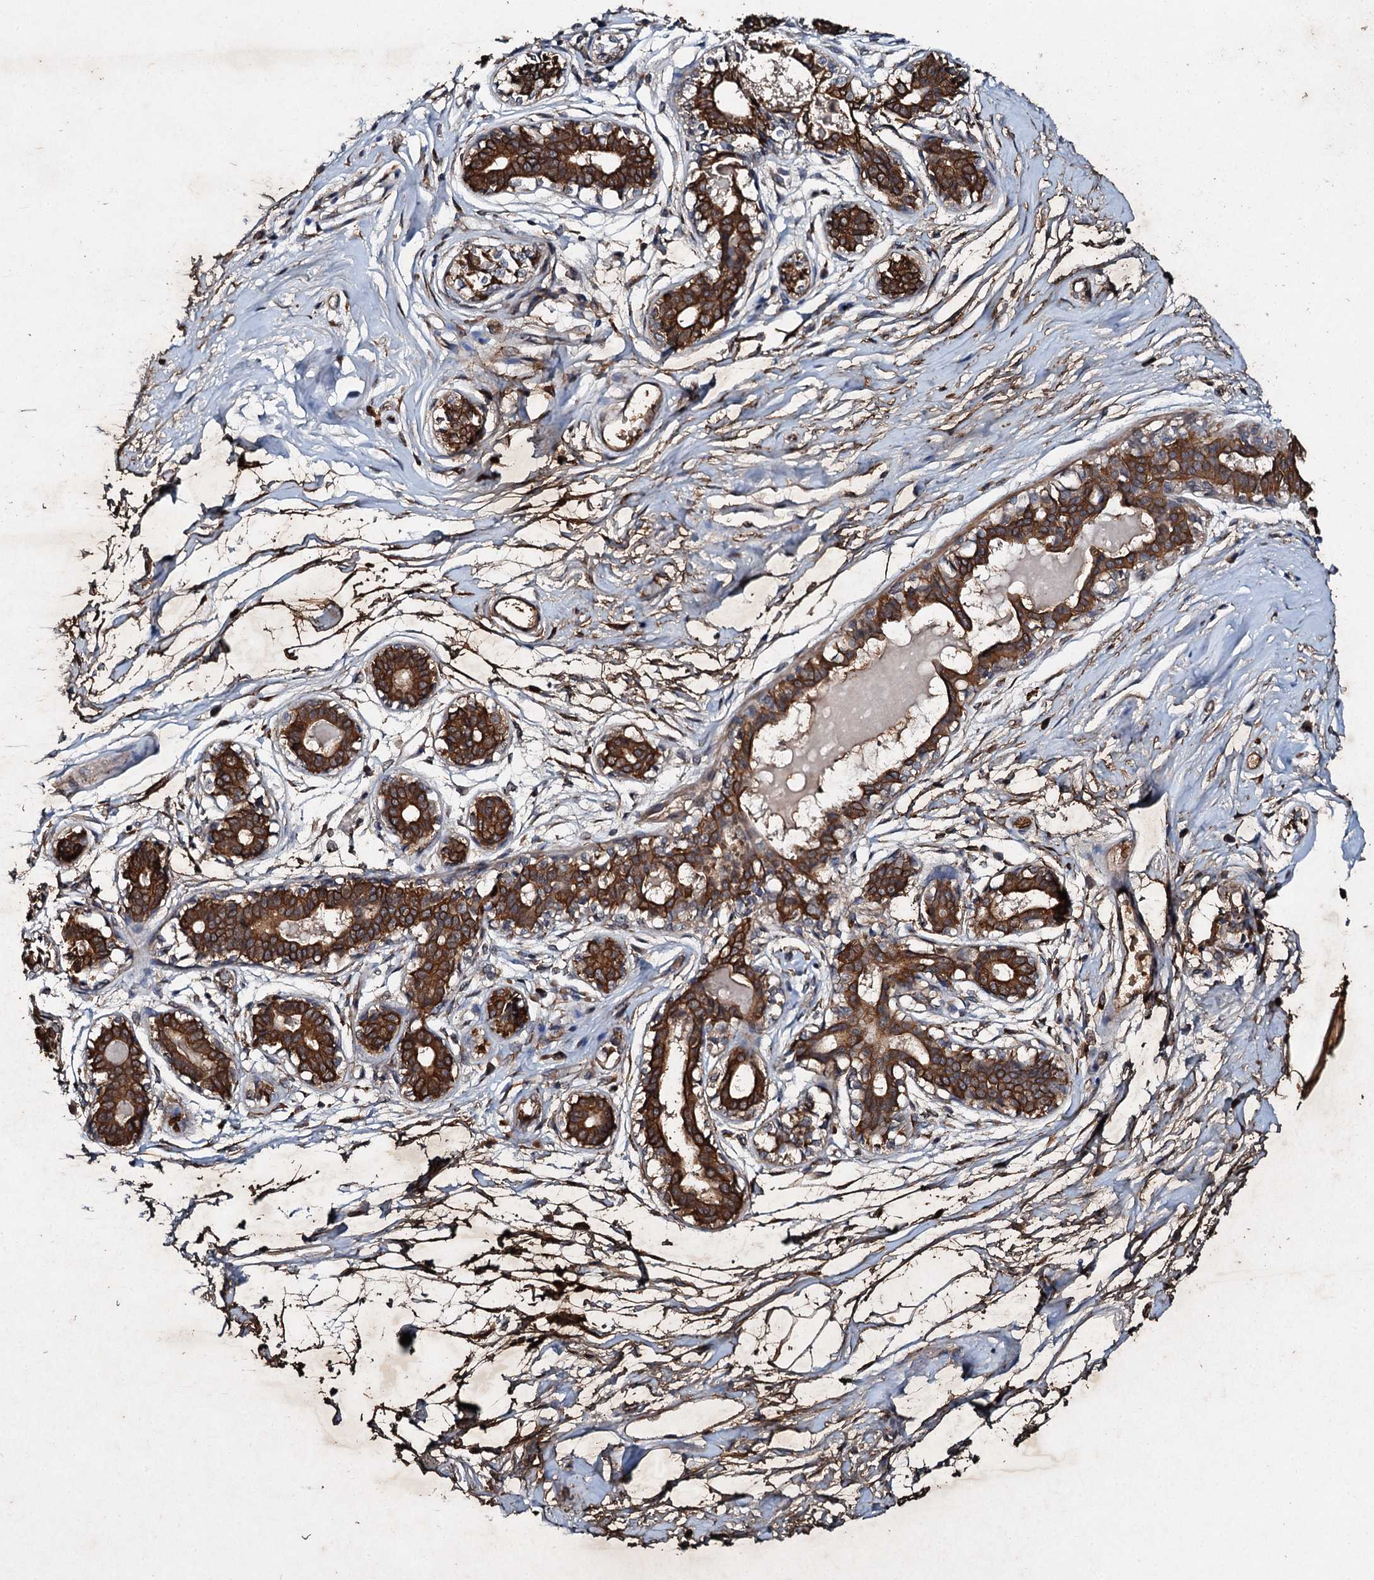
{"staining": {"intensity": "strong", "quantity": ">75%", "location": "cytoplasmic/membranous"}, "tissue": "breast", "cell_type": "Adipocytes", "image_type": "normal", "snomed": [{"axis": "morphology", "description": "Normal tissue, NOS"}, {"axis": "topography", "description": "Breast"}], "caption": "About >75% of adipocytes in unremarkable human breast show strong cytoplasmic/membranous protein expression as visualized by brown immunohistochemical staining.", "gene": "ADAMTS10", "patient": {"sex": "female", "age": 45}}